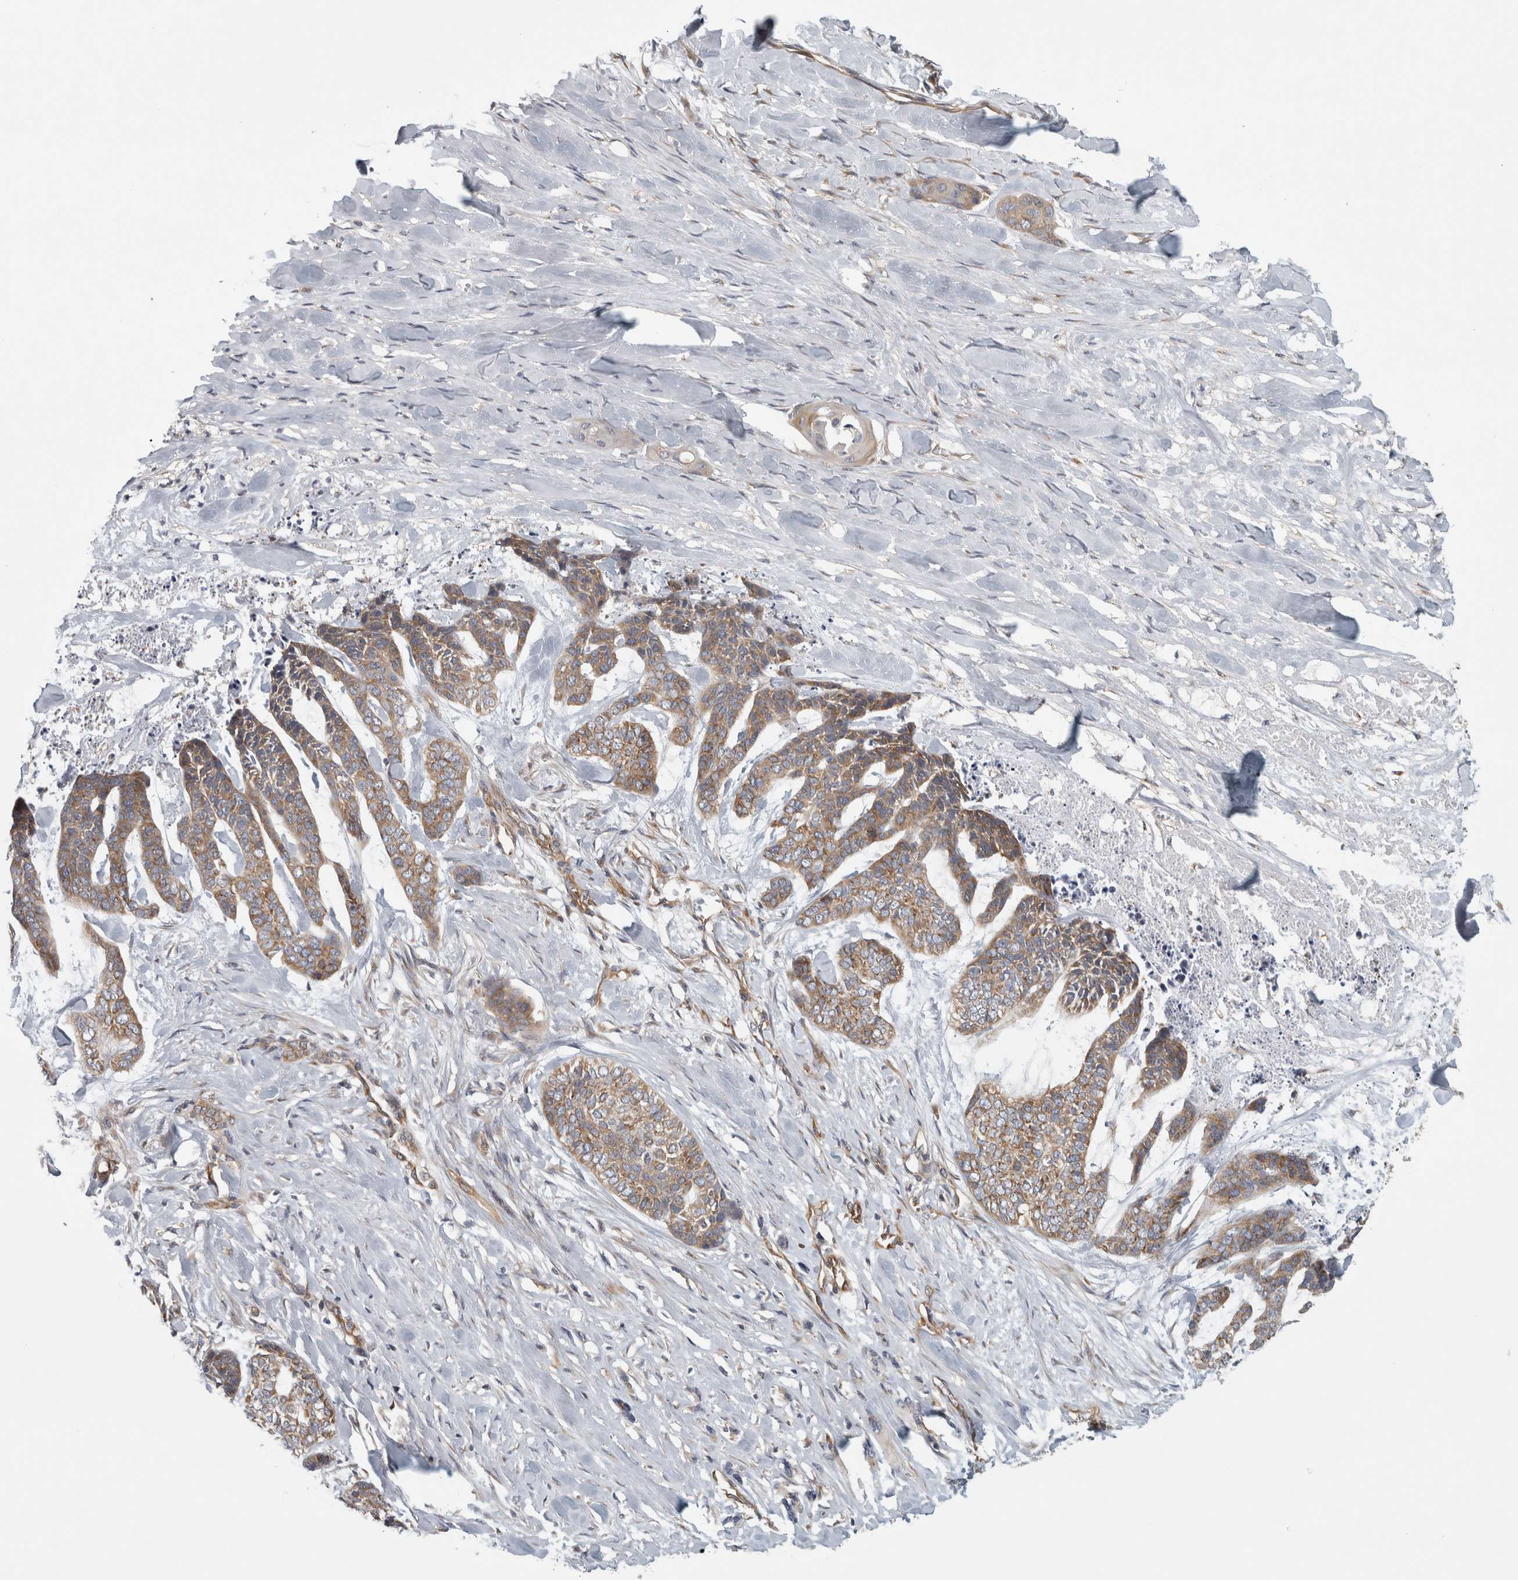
{"staining": {"intensity": "moderate", "quantity": ">75%", "location": "cytoplasmic/membranous"}, "tissue": "skin cancer", "cell_type": "Tumor cells", "image_type": "cancer", "snomed": [{"axis": "morphology", "description": "Basal cell carcinoma"}, {"axis": "topography", "description": "Skin"}], "caption": "Immunohistochemistry (IHC) of skin cancer (basal cell carcinoma) displays medium levels of moderate cytoplasmic/membranous positivity in about >75% of tumor cells.", "gene": "PEX6", "patient": {"sex": "female", "age": 64}}